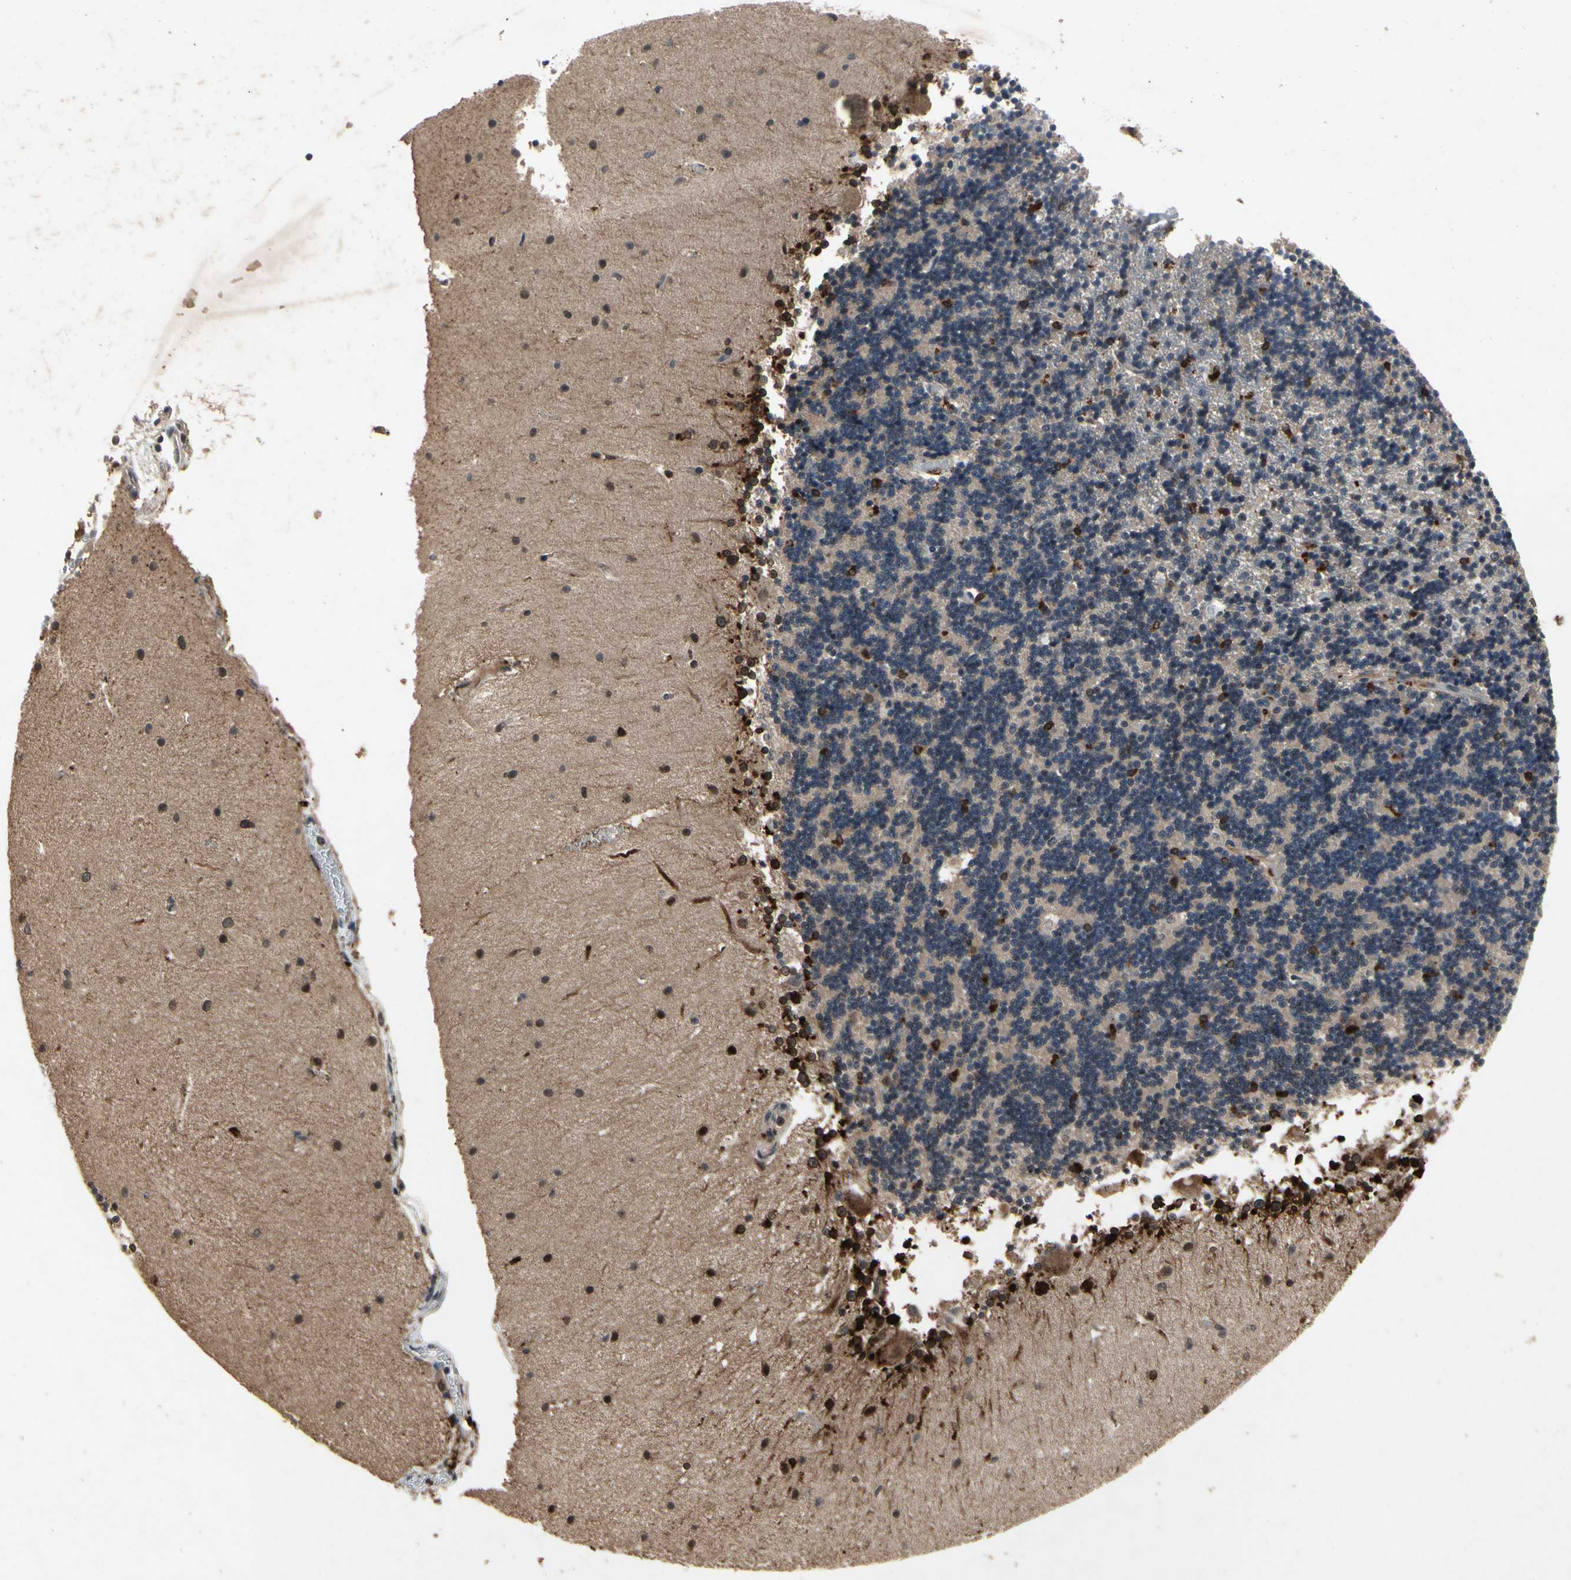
{"staining": {"intensity": "strong", "quantity": "<25%", "location": "cytoplasmic/membranous"}, "tissue": "cerebellum", "cell_type": "Cells in granular layer", "image_type": "normal", "snomed": [{"axis": "morphology", "description": "Normal tissue, NOS"}, {"axis": "topography", "description": "Cerebellum"}], "caption": "The image reveals a brown stain indicating the presence of a protein in the cytoplasmic/membranous of cells in granular layer in cerebellum. (Brightfield microscopy of DAB IHC at high magnification).", "gene": "DPY19L3", "patient": {"sex": "female", "age": 54}}